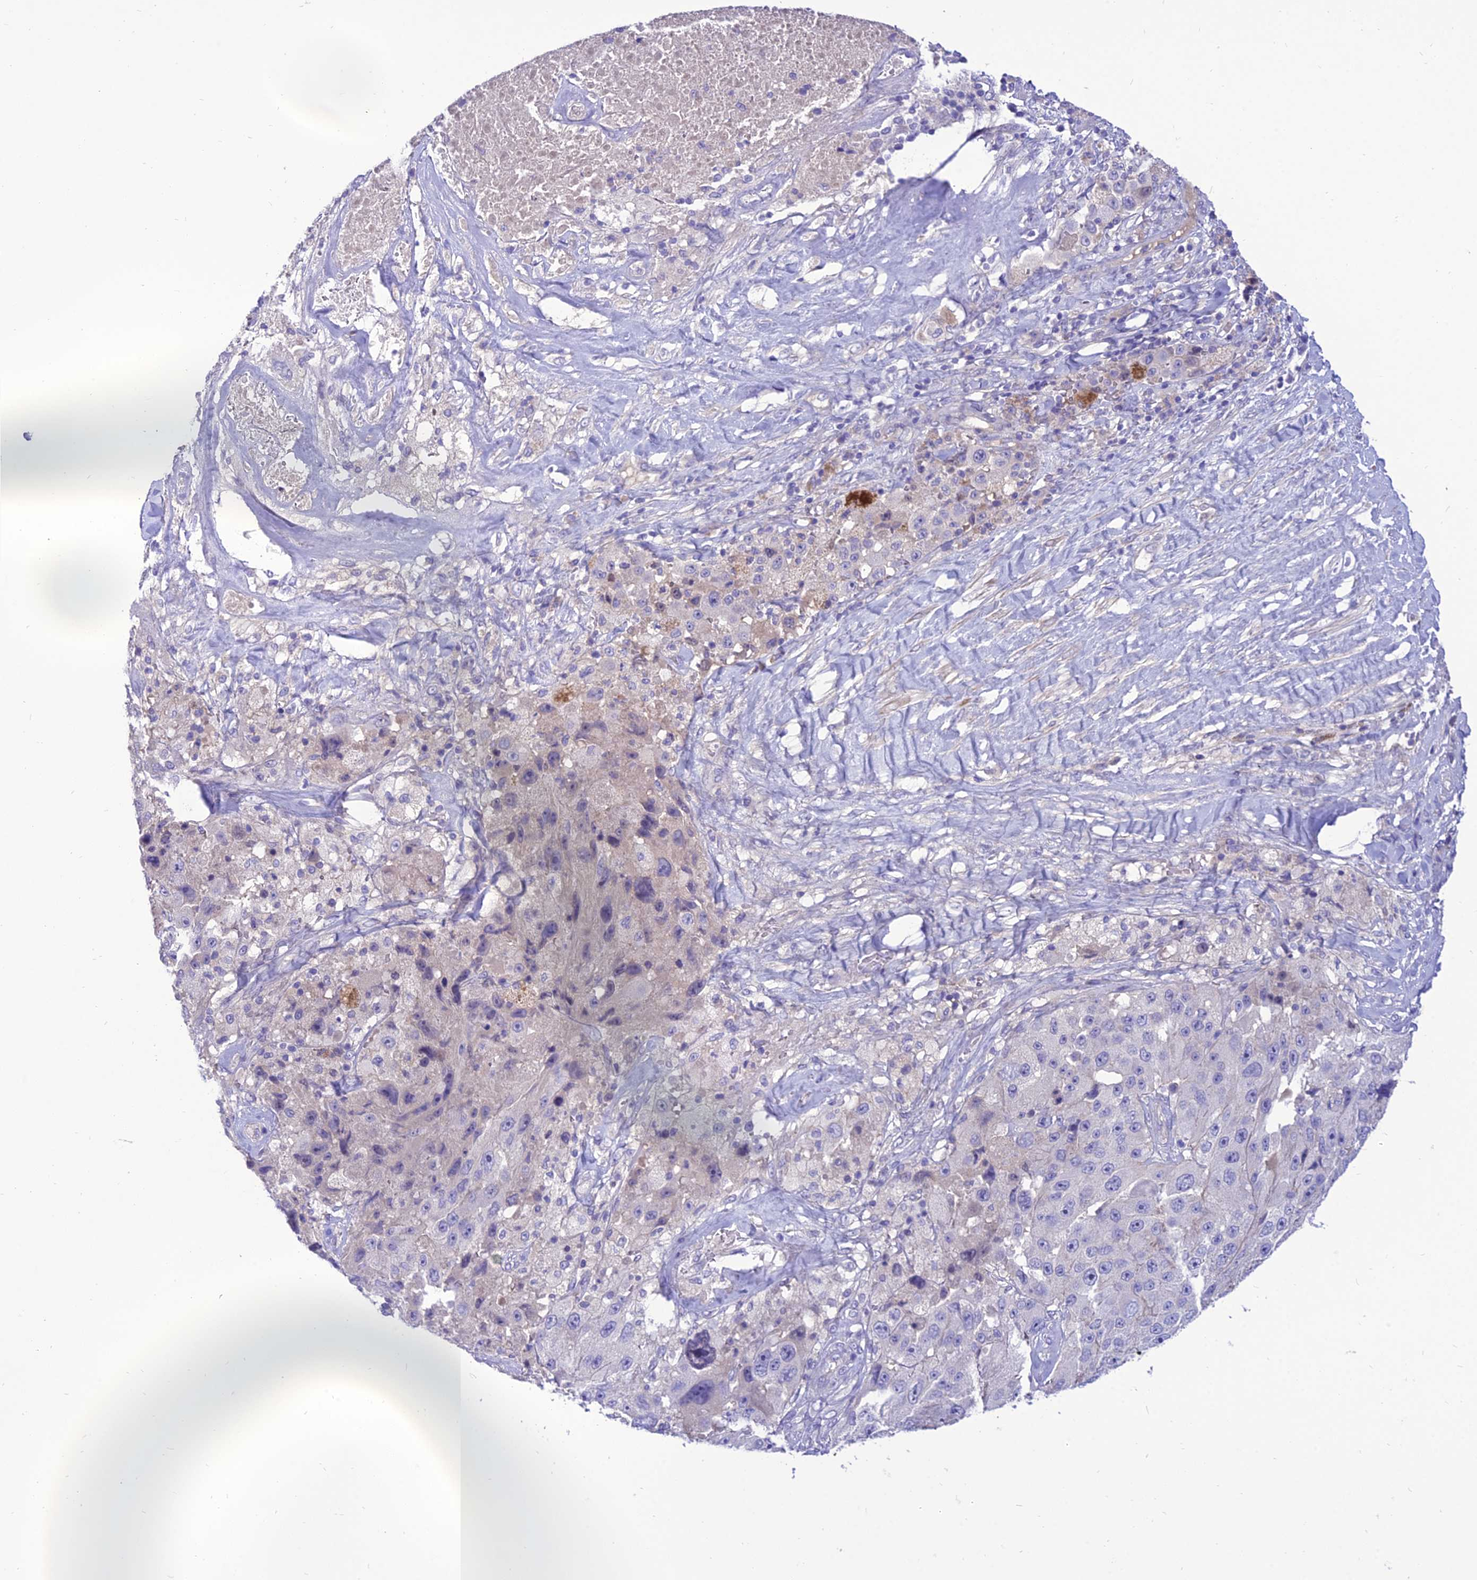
{"staining": {"intensity": "negative", "quantity": "none", "location": "none"}, "tissue": "melanoma", "cell_type": "Tumor cells", "image_type": "cancer", "snomed": [{"axis": "morphology", "description": "Malignant melanoma, Metastatic site"}, {"axis": "topography", "description": "Lymph node"}], "caption": "DAB immunohistochemical staining of human melanoma demonstrates no significant expression in tumor cells.", "gene": "TEKT3", "patient": {"sex": "male", "age": 62}}